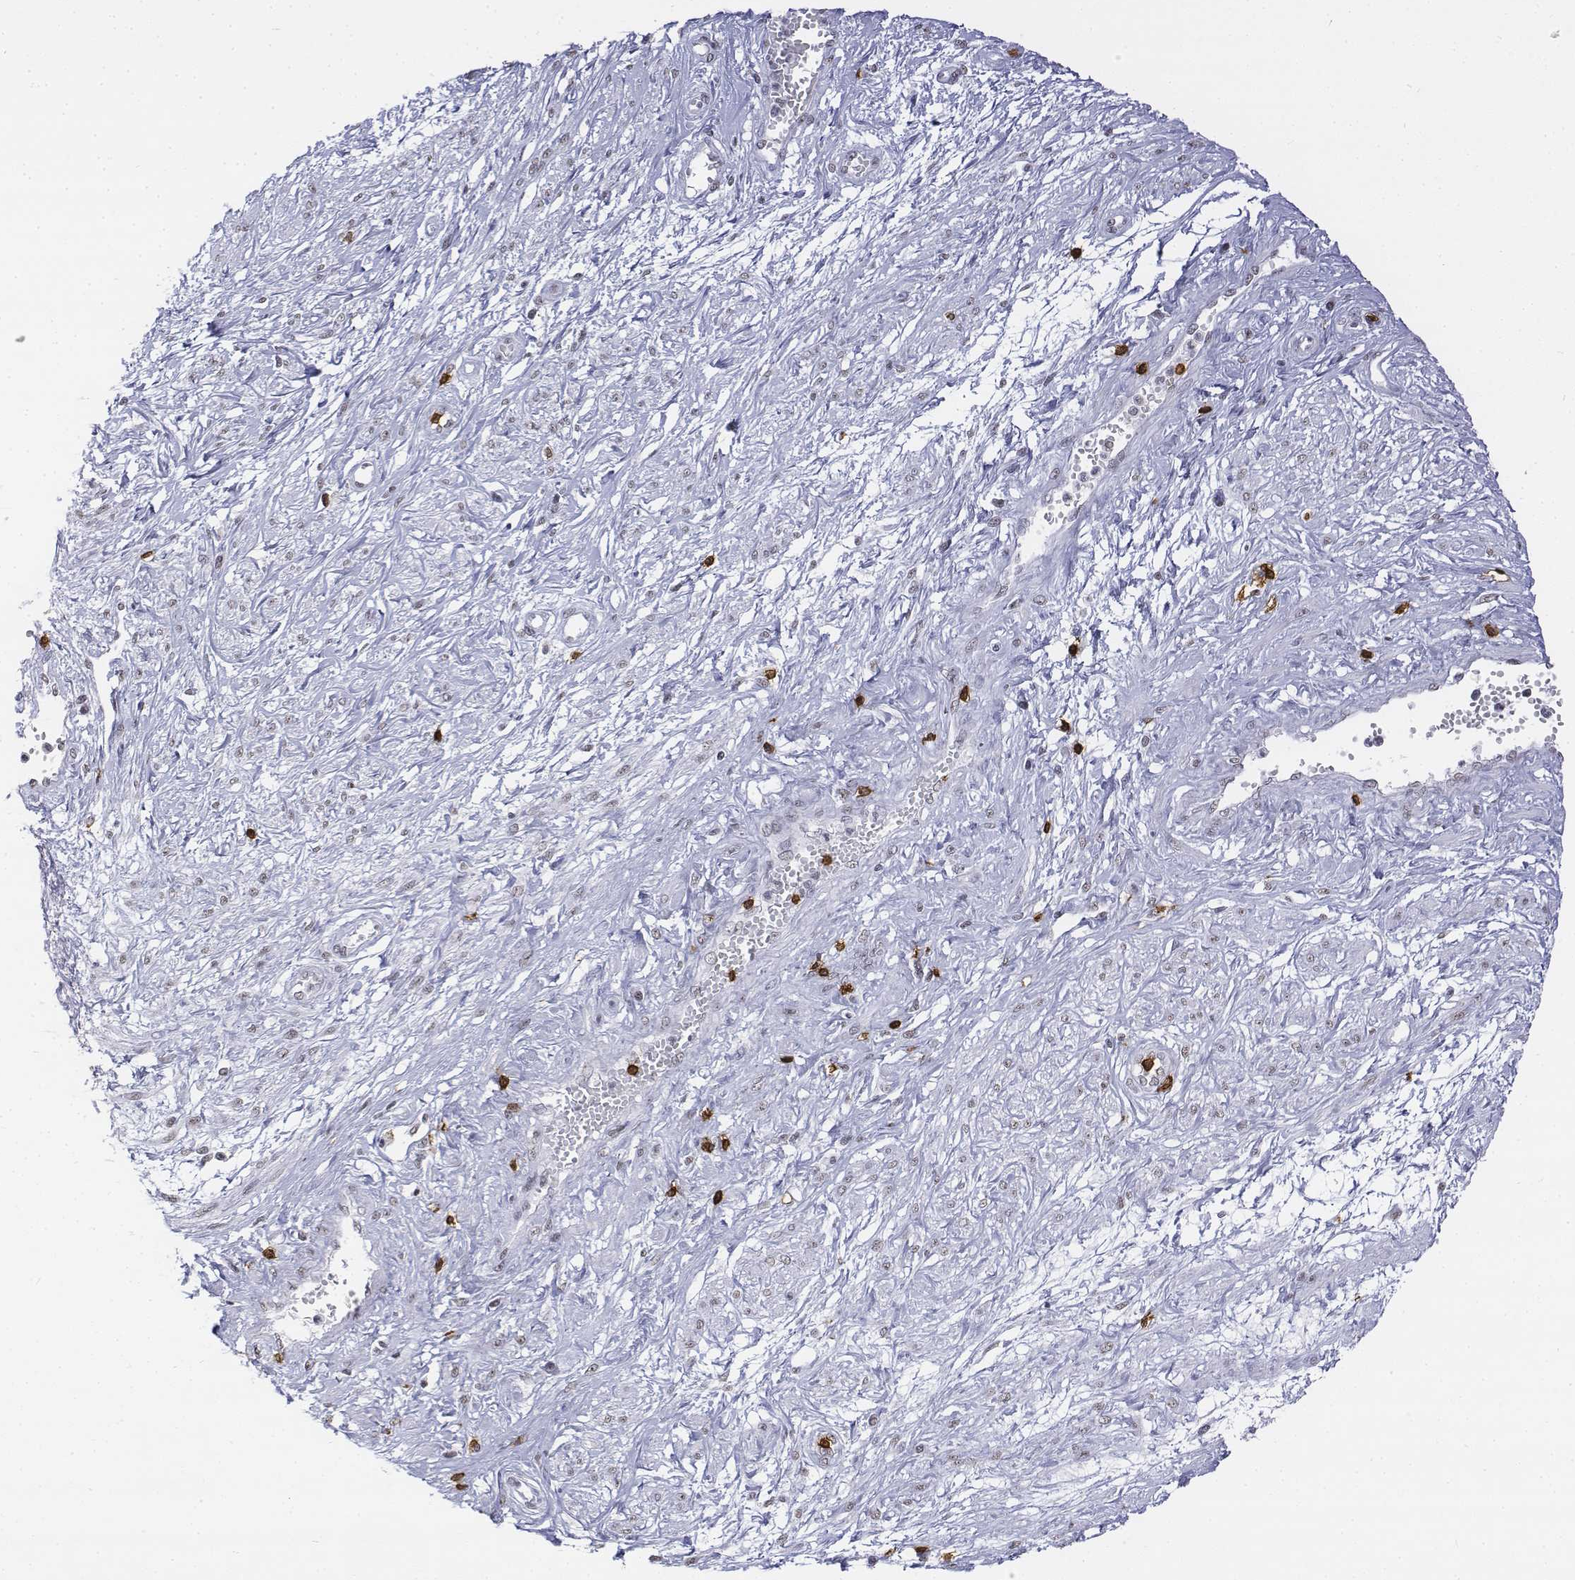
{"staining": {"intensity": "negative", "quantity": "none", "location": "none"}, "tissue": "cervical cancer", "cell_type": "Tumor cells", "image_type": "cancer", "snomed": [{"axis": "morphology", "description": "Squamous cell carcinoma, NOS"}, {"axis": "topography", "description": "Cervix"}], "caption": "This is an immunohistochemistry (IHC) photomicrograph of cervical cancer. There is no staining in tumor cells.", "gene": "CD3E", "patient": {"sex": "female", "age": 34}}